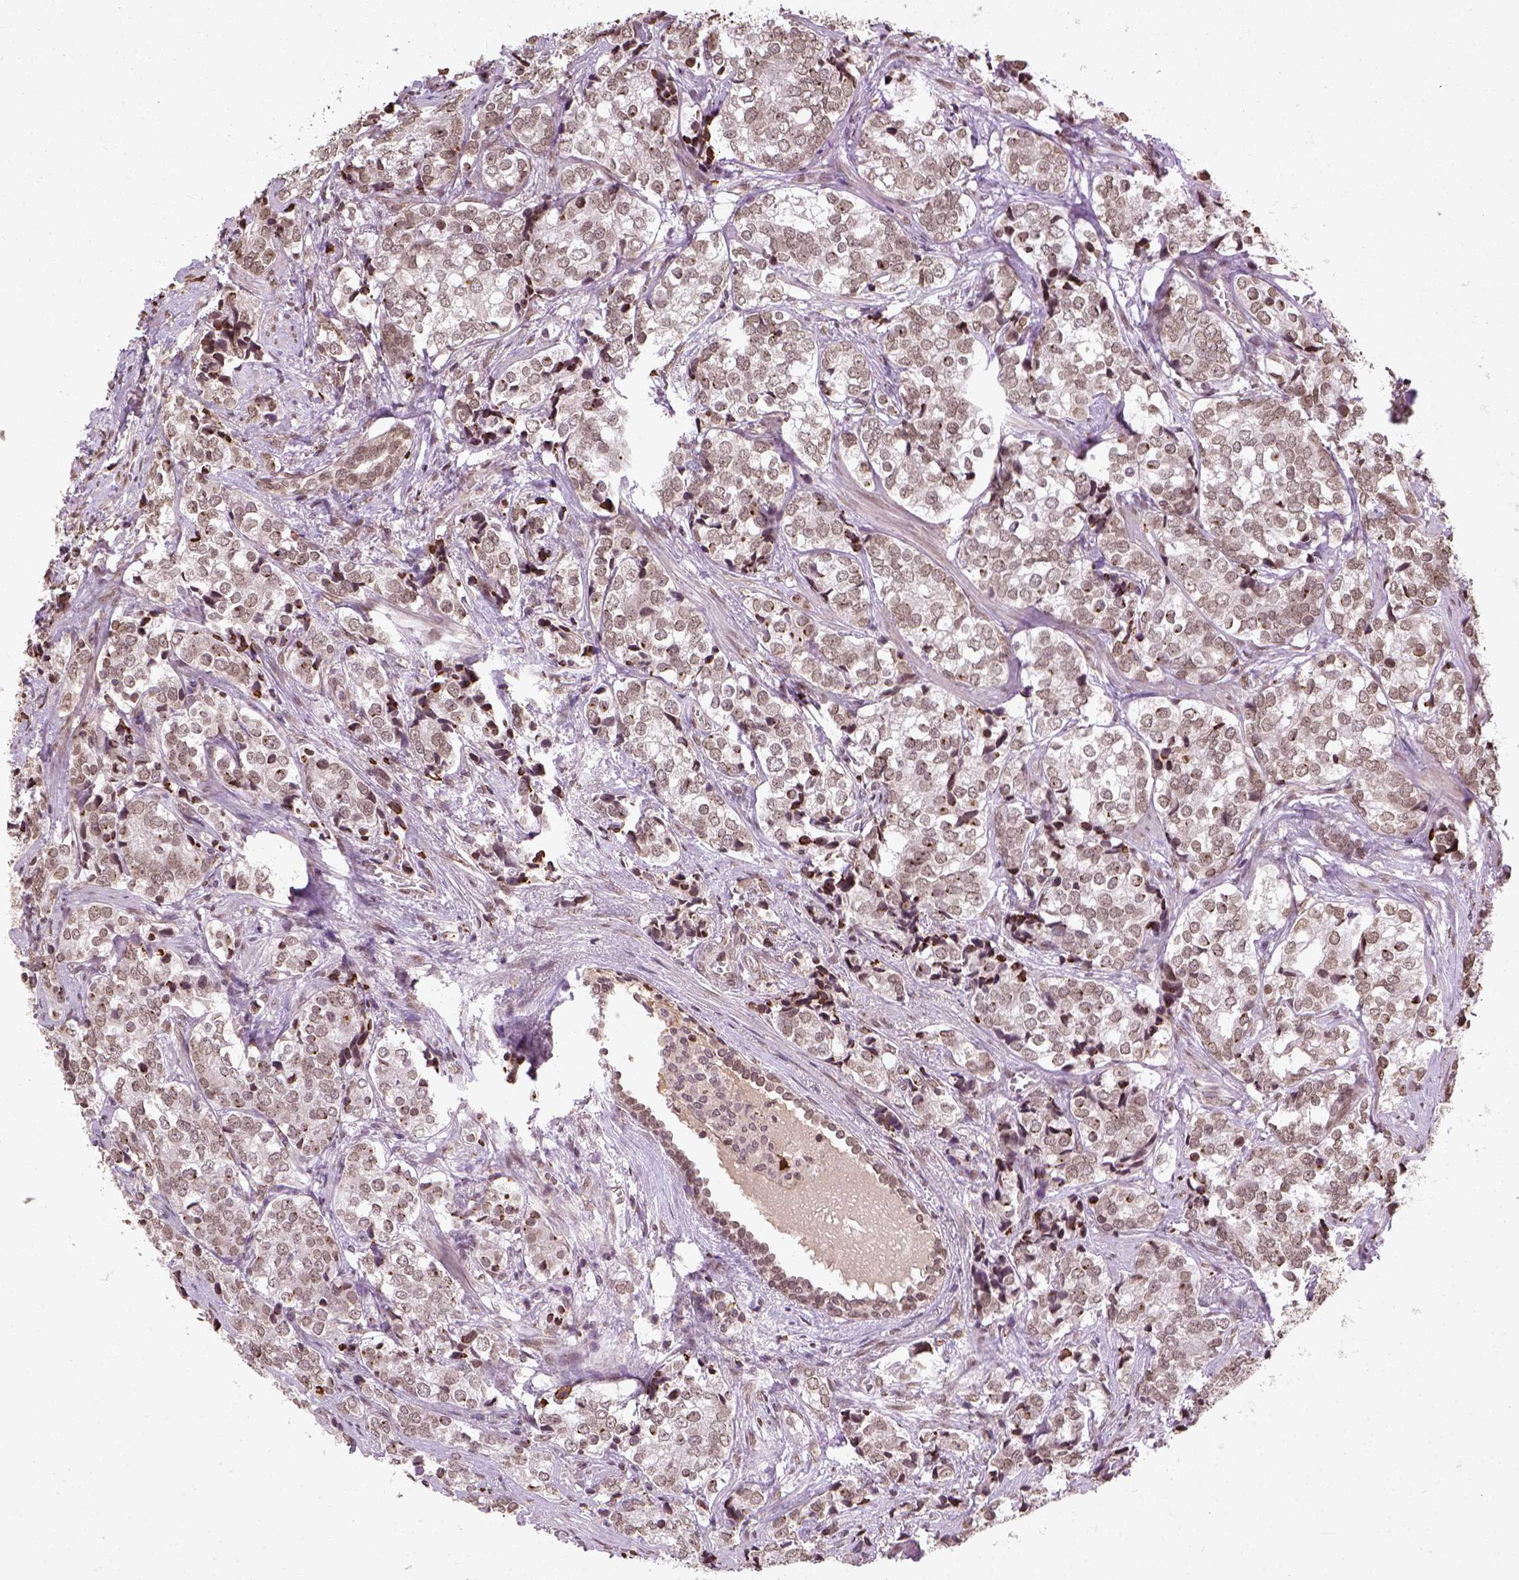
{"staining": {"intensity": "weak", "quantity": ">75%", "location": "nuclear"}, "tissue": "prostate cancer", "cell_type": "Tumor cells", "image_type": "cancer", "snomed": [{"axis": "morphology", "description": "Adenocarcinoma, NOS"}, {"axis": "topography", "description": "Prostate and seminal vesicle, NOS"}], "caption": "Immunohistochemistry (IHC) of prostate adenocarcinoma reveals low levels of weak nuclear expression in about >75% of tumor cells.", "gene": "BANF1", "patient": {"sex": "male", "age": 63}}